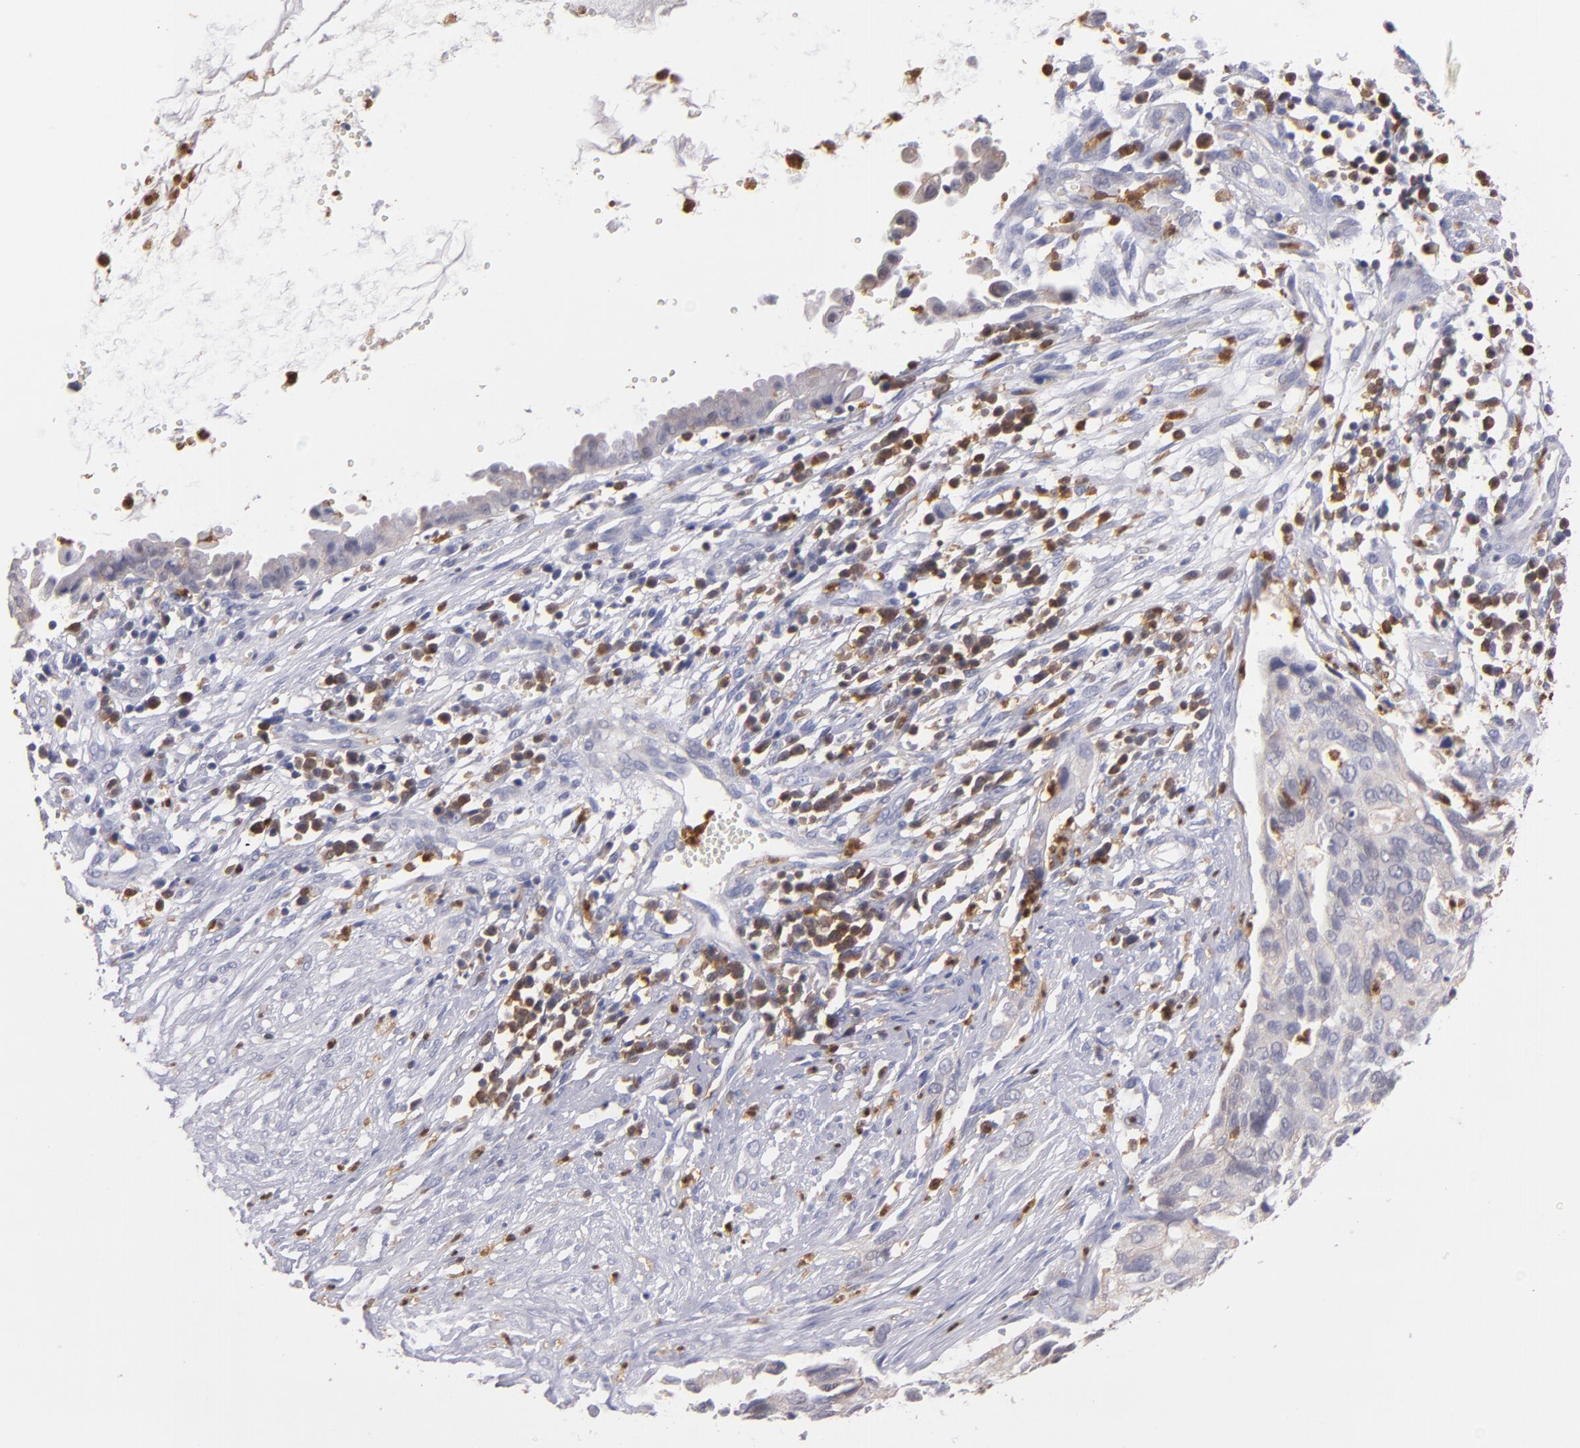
{"staining": {"intensity": "negative", "quantity": "none", "location": "none"}, "tissue": "cervical cancer", "cell_type": "Tumor cells", "image_type": "cancer", "snomed": [{"axis": "morphology", "description": "Normal tissue, NOS"}, {"axis": "morphology", "description": "Squamous cell carcinoma, NOS"}, {"axis": "topography", "description": "Cervix"}], "caption": "An immunohistochemistry (IHC) histopathology image of cervical cancer is shown. There is no staining in tumor cells of cervical cancer.", "gene": "PRKCD", "patient": {"sex": "female", "age": 45}}